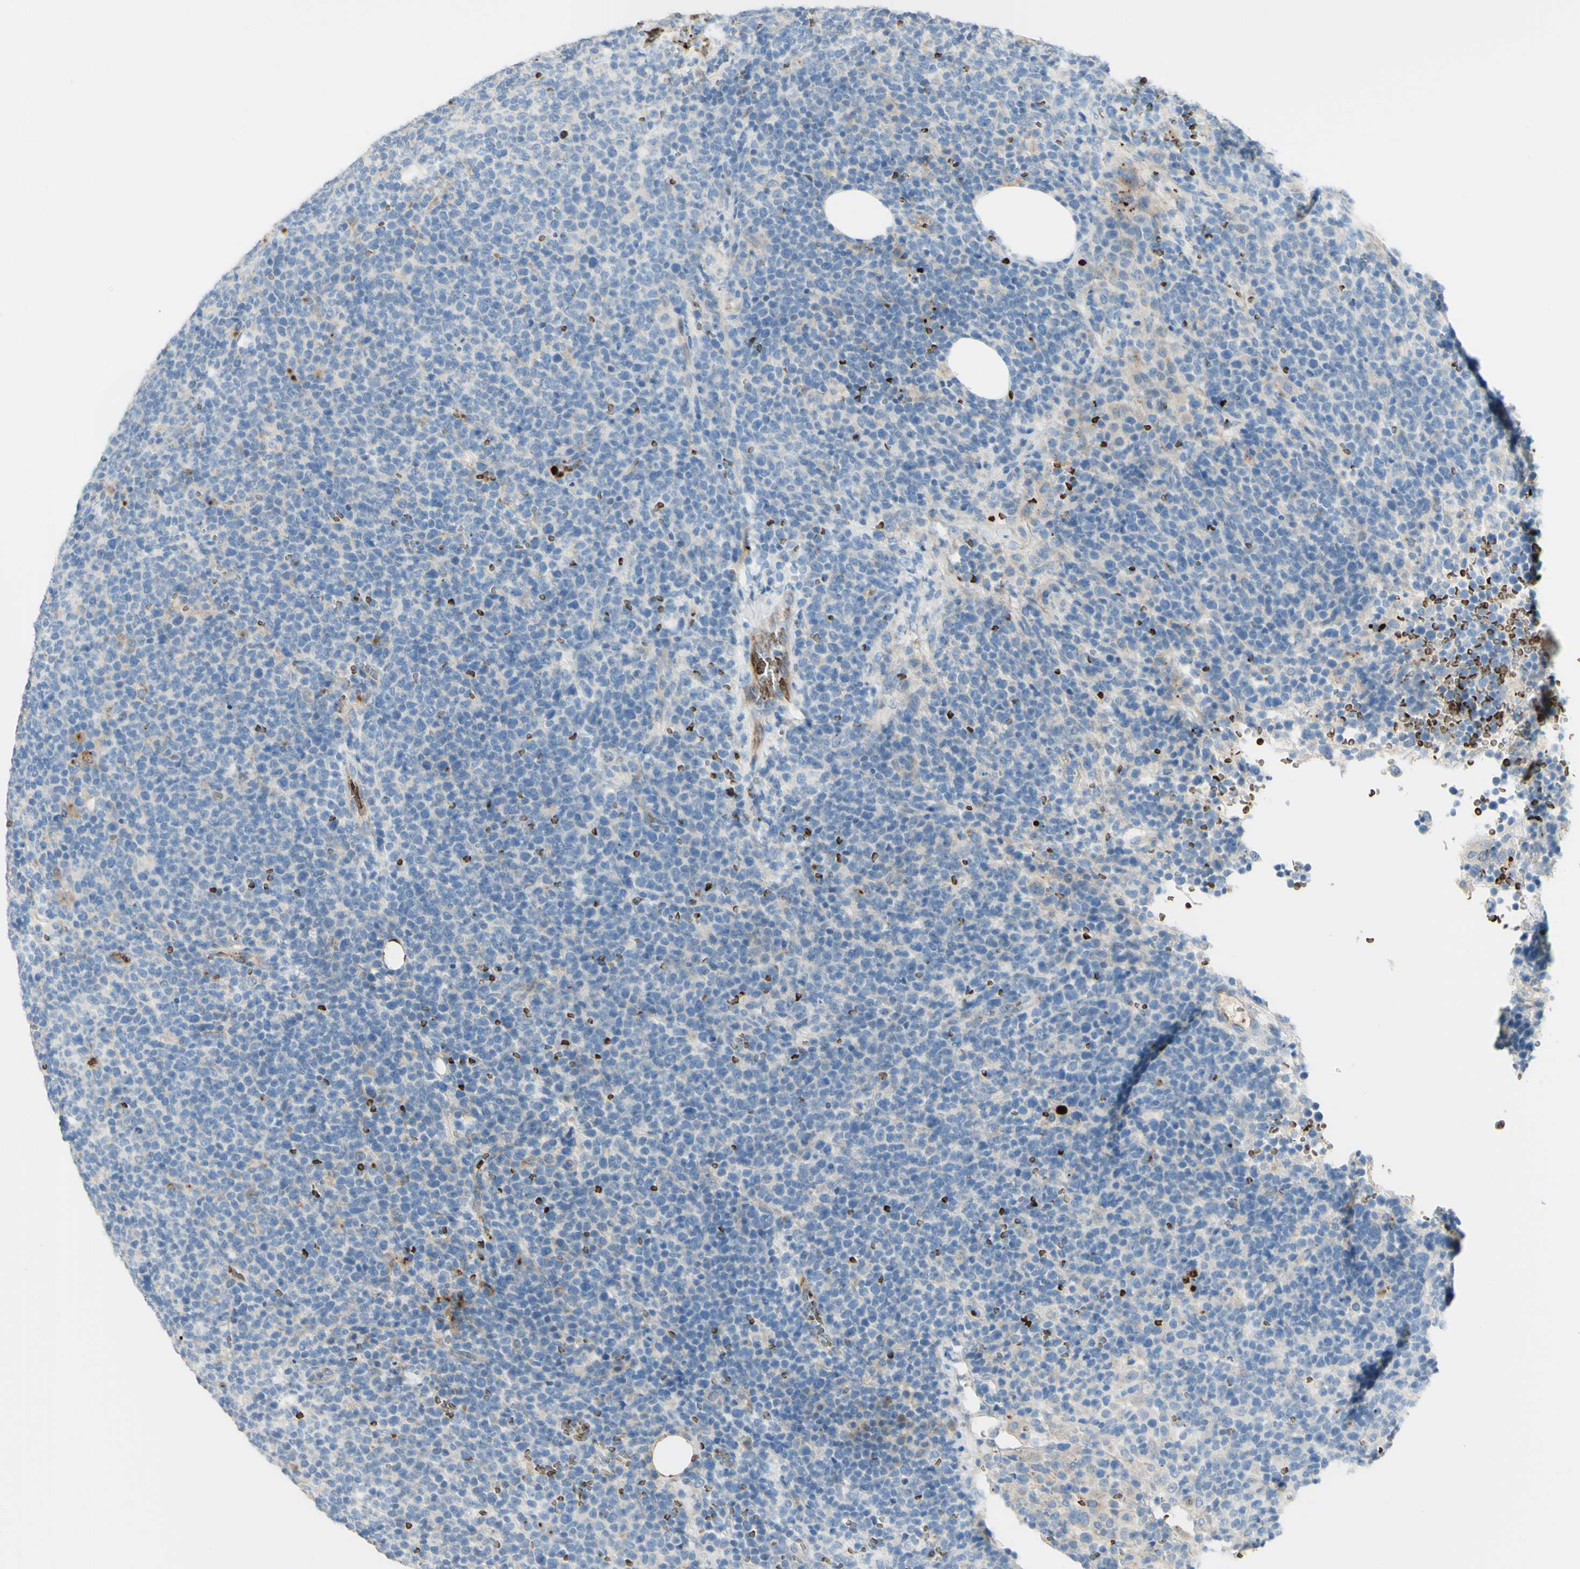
{"staining": {"intensity": "negative", "quantity": "none", "location": "none"}, "tissue": "lymphoma", "cell_type": "Tumor cells", "image_type": "cancer", "snomed": [{"axis": "morphology", "description": "Malignant lymphoma, non-Hodgkin's type, High grade"}, {"axis": "topography", "description": "Lymph node"}], "caption": "IHC photomicrograph of human high-grade malignant lymphoma, non-Hodgkin's type stained for a protein (brown), which reveals no positivity in tumor cells.", "gene": "GAN", "patient": {"sex": "male", "age": 61}}